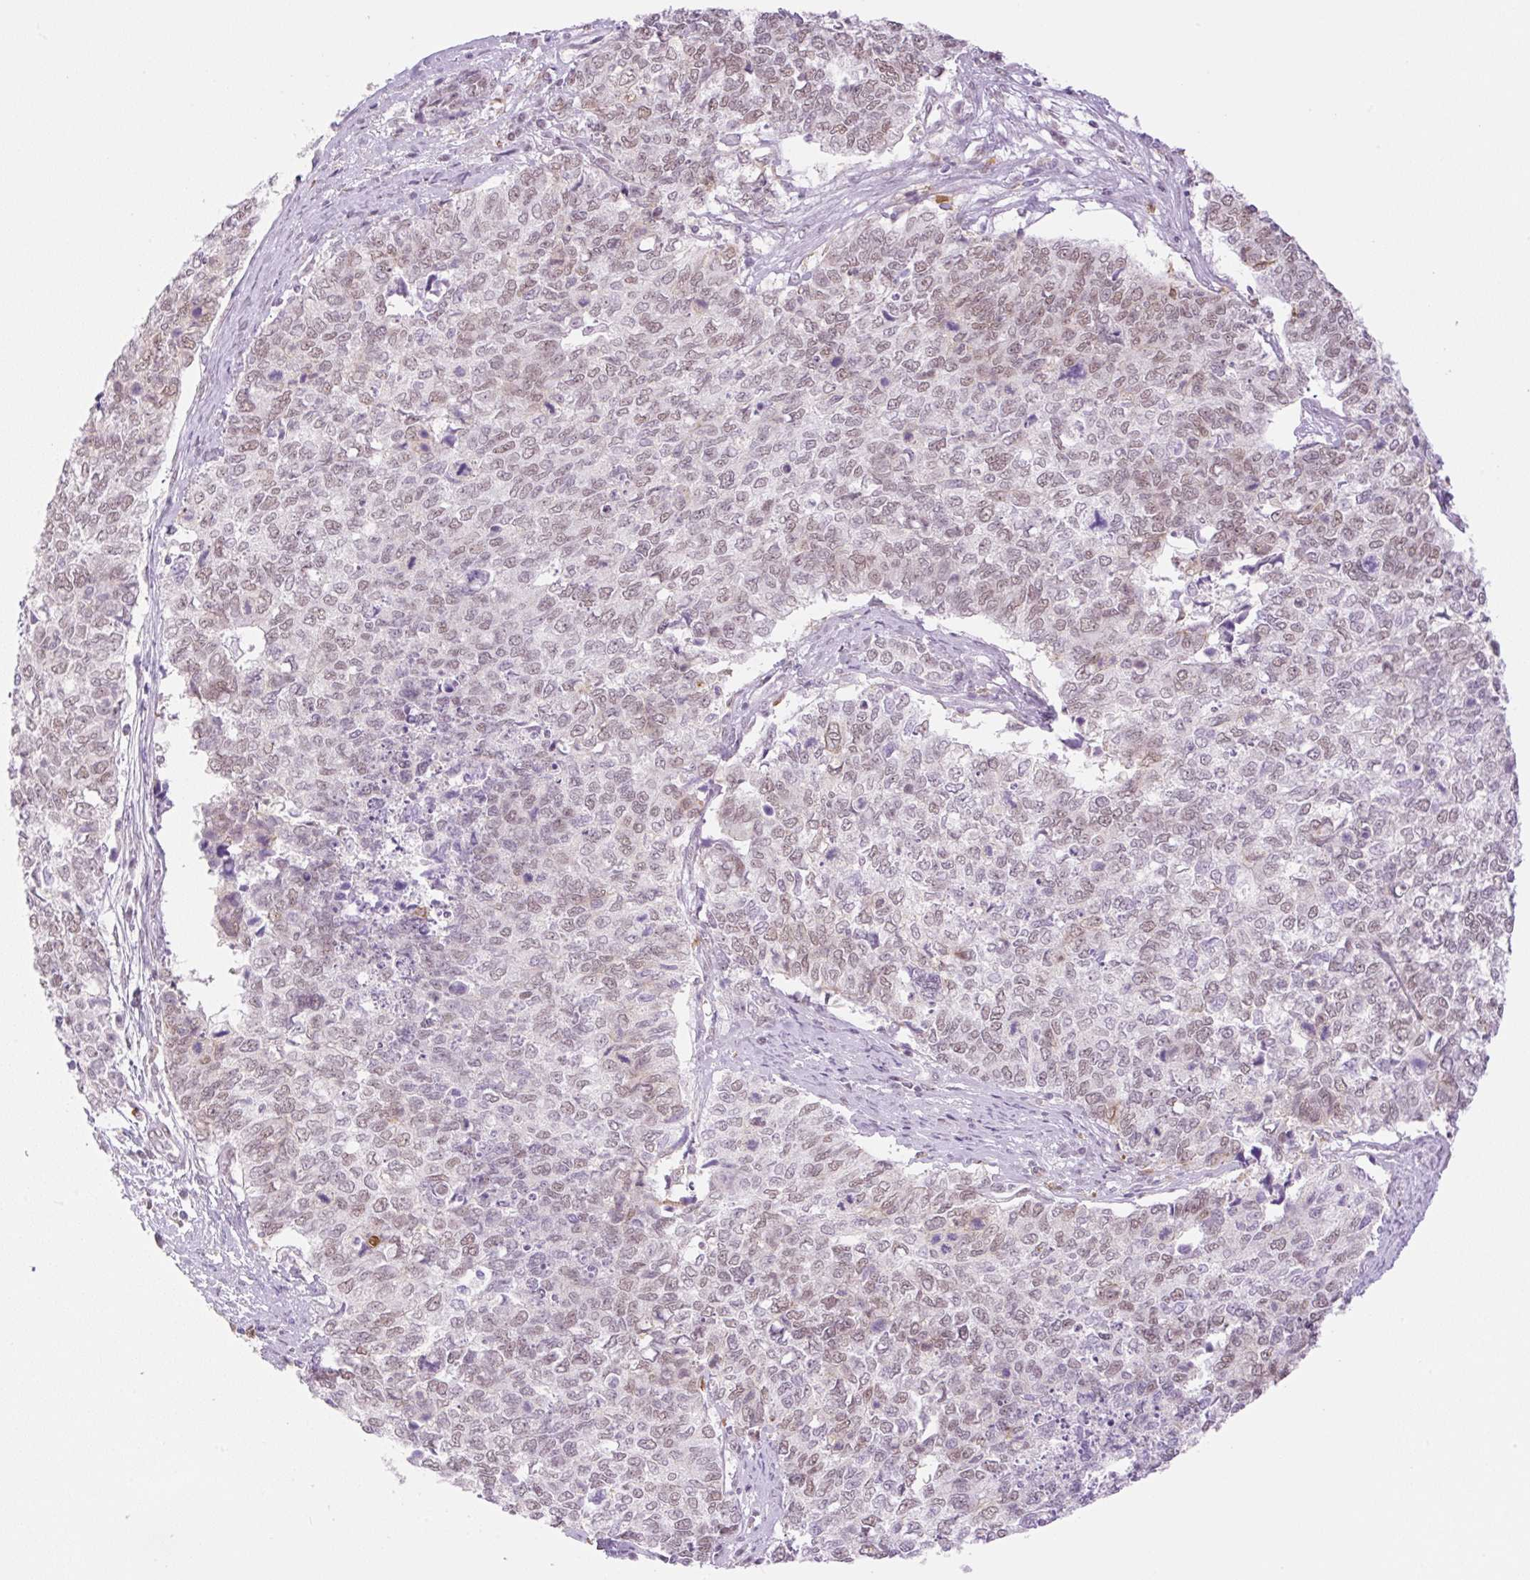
{"staining": {"intensity": "weak", "quantity": ">75%", "location": "nuclear"}, "tissue": "cervical cancer", "cell_type": "Tumor cells", "image_type": "cancer", "snomed": [{"axis": "morphology", "description": "Adenocarcinoma, NOS"}, {"axis": "topography", "description": "Cervix"}], "caption": "Adenocarcinoma (cervical) stained for a protein reveals weak nuclear positivity in tumor cells.", "gene": "PALM3", "patient": {"sex": "female", "age": 63}}